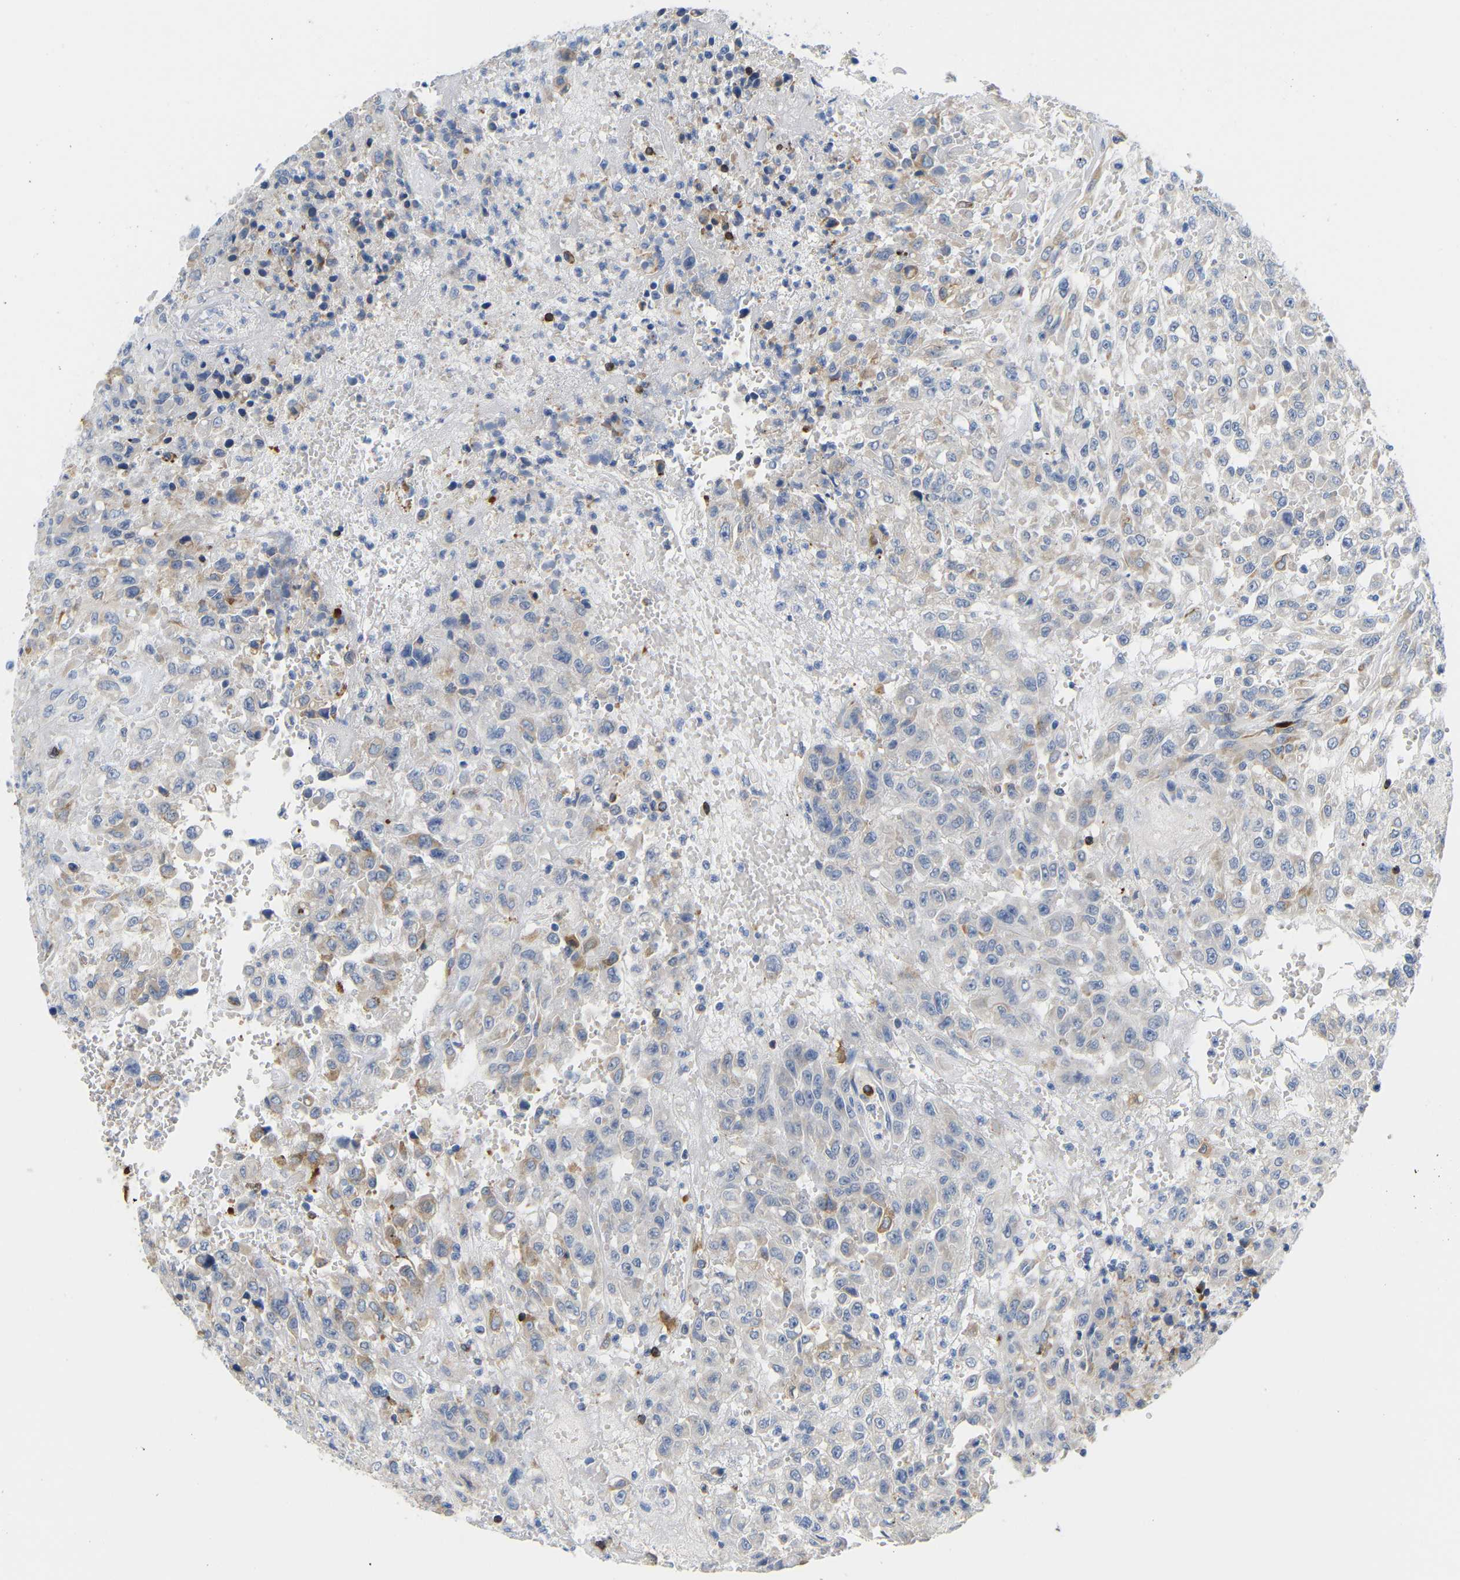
{"staining": {"intensity": "negative", "quantity": "none", "location": "none"}, "tissue": "urothelial cancer", "cell_type": "Tumor cells", "image_type": "cancer", "snomed": [{"axis": "morphology", "description": "Urothelial carcinoma, High grade"}, {"axis": "topography", "description": "Urinary bladder"}], "caption": "Tumor cells show no significant staining in high-grade urothelial carcinoma.", "gene": "HLA-DQB1", "patient": {"sex": "male", "age": 46}}